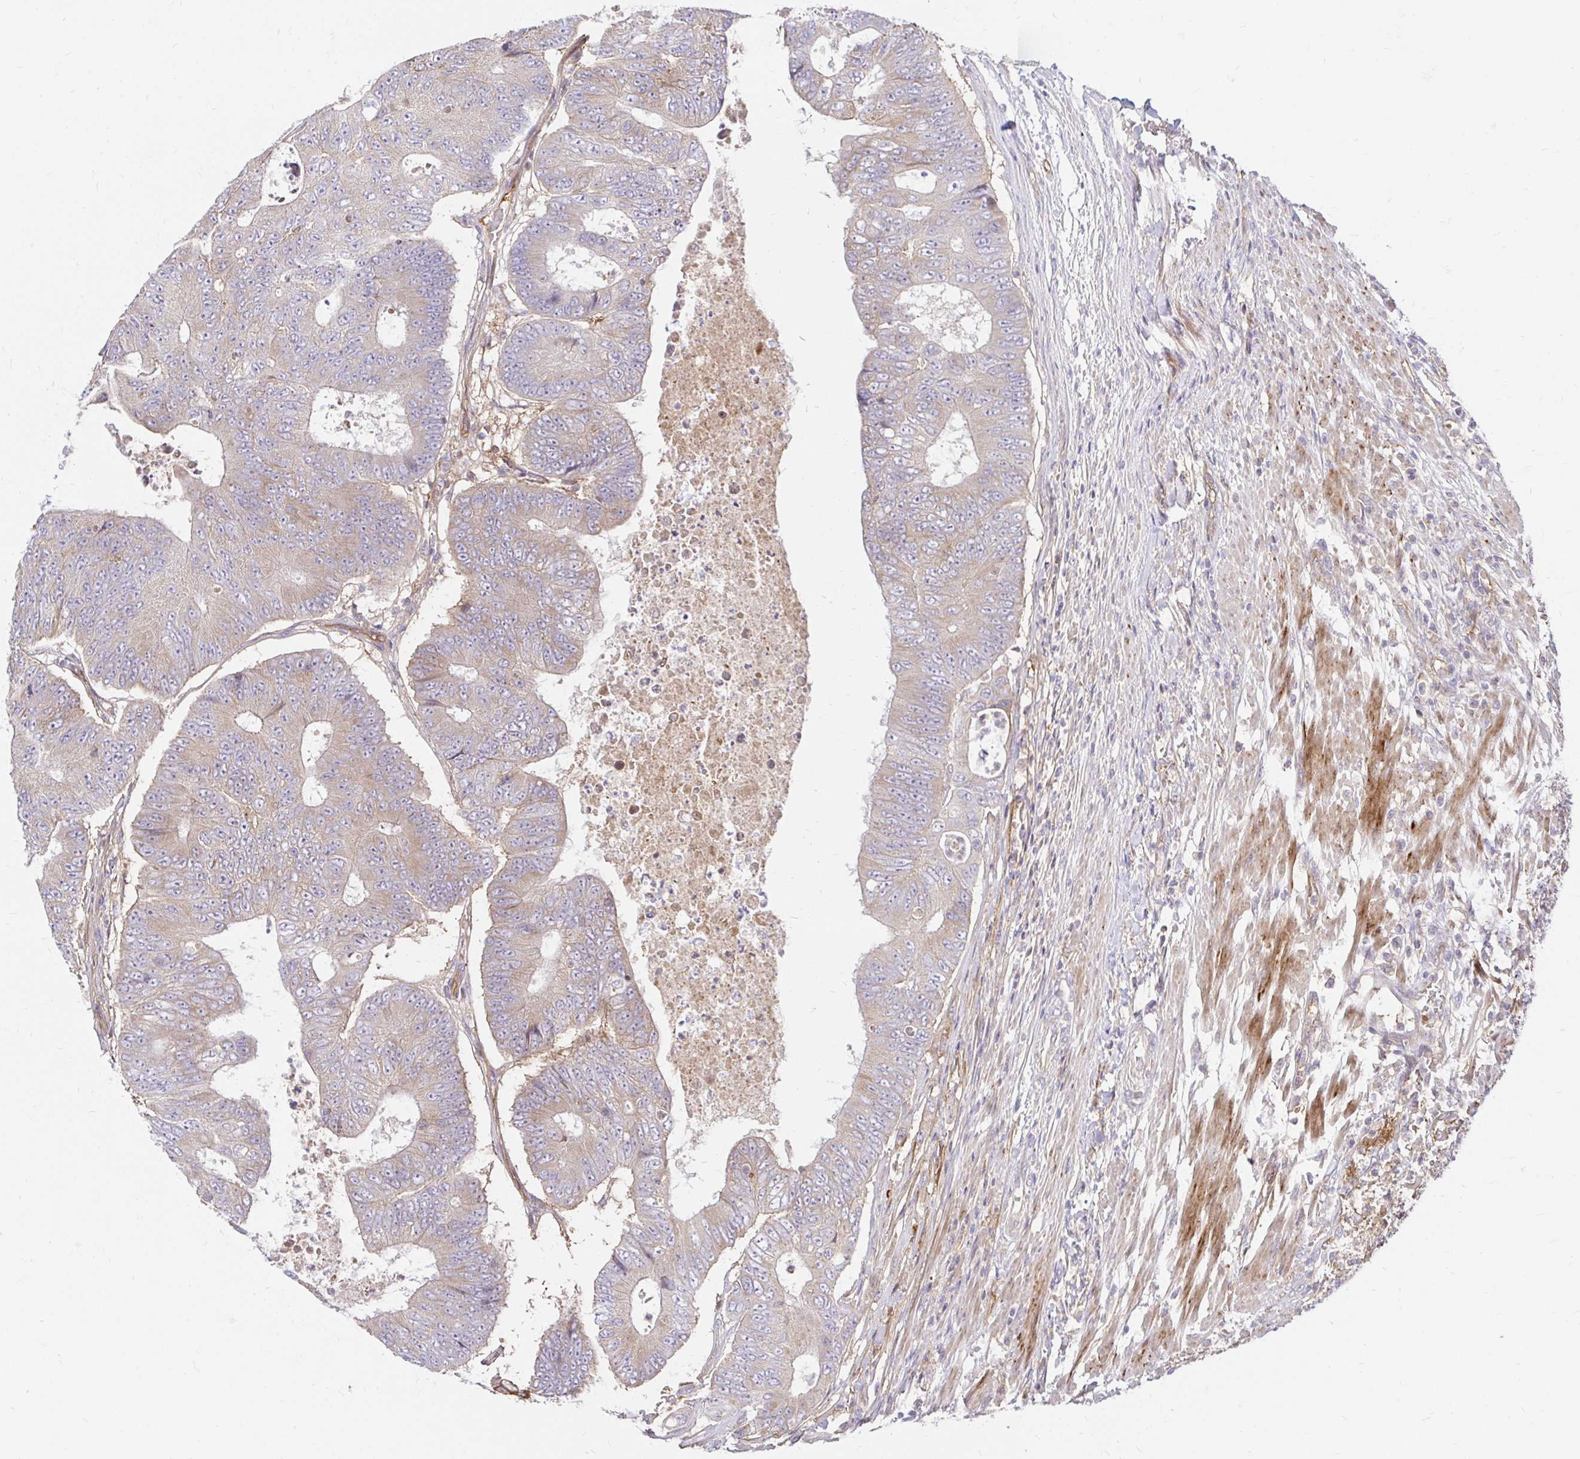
{"staining": {"intensity": "weak", "quantity": "<25%", "location": "cytoplasmic/membranous"}, "tissue": "colorectal cancer", "cell_type": "Tumor cells", "image_type": "cancer", "snomed": [{"axis": "morphology", "description": "Adenocarcinoma, NOS"}, {"axis": "topography", "description": "Colon"}], "caption": "Image shows no significant protein expression in tumor cells of adenocarcinoma (colorectal).", "gene": "ITGA2", "patient": {"sex": "female", "age": 48}}